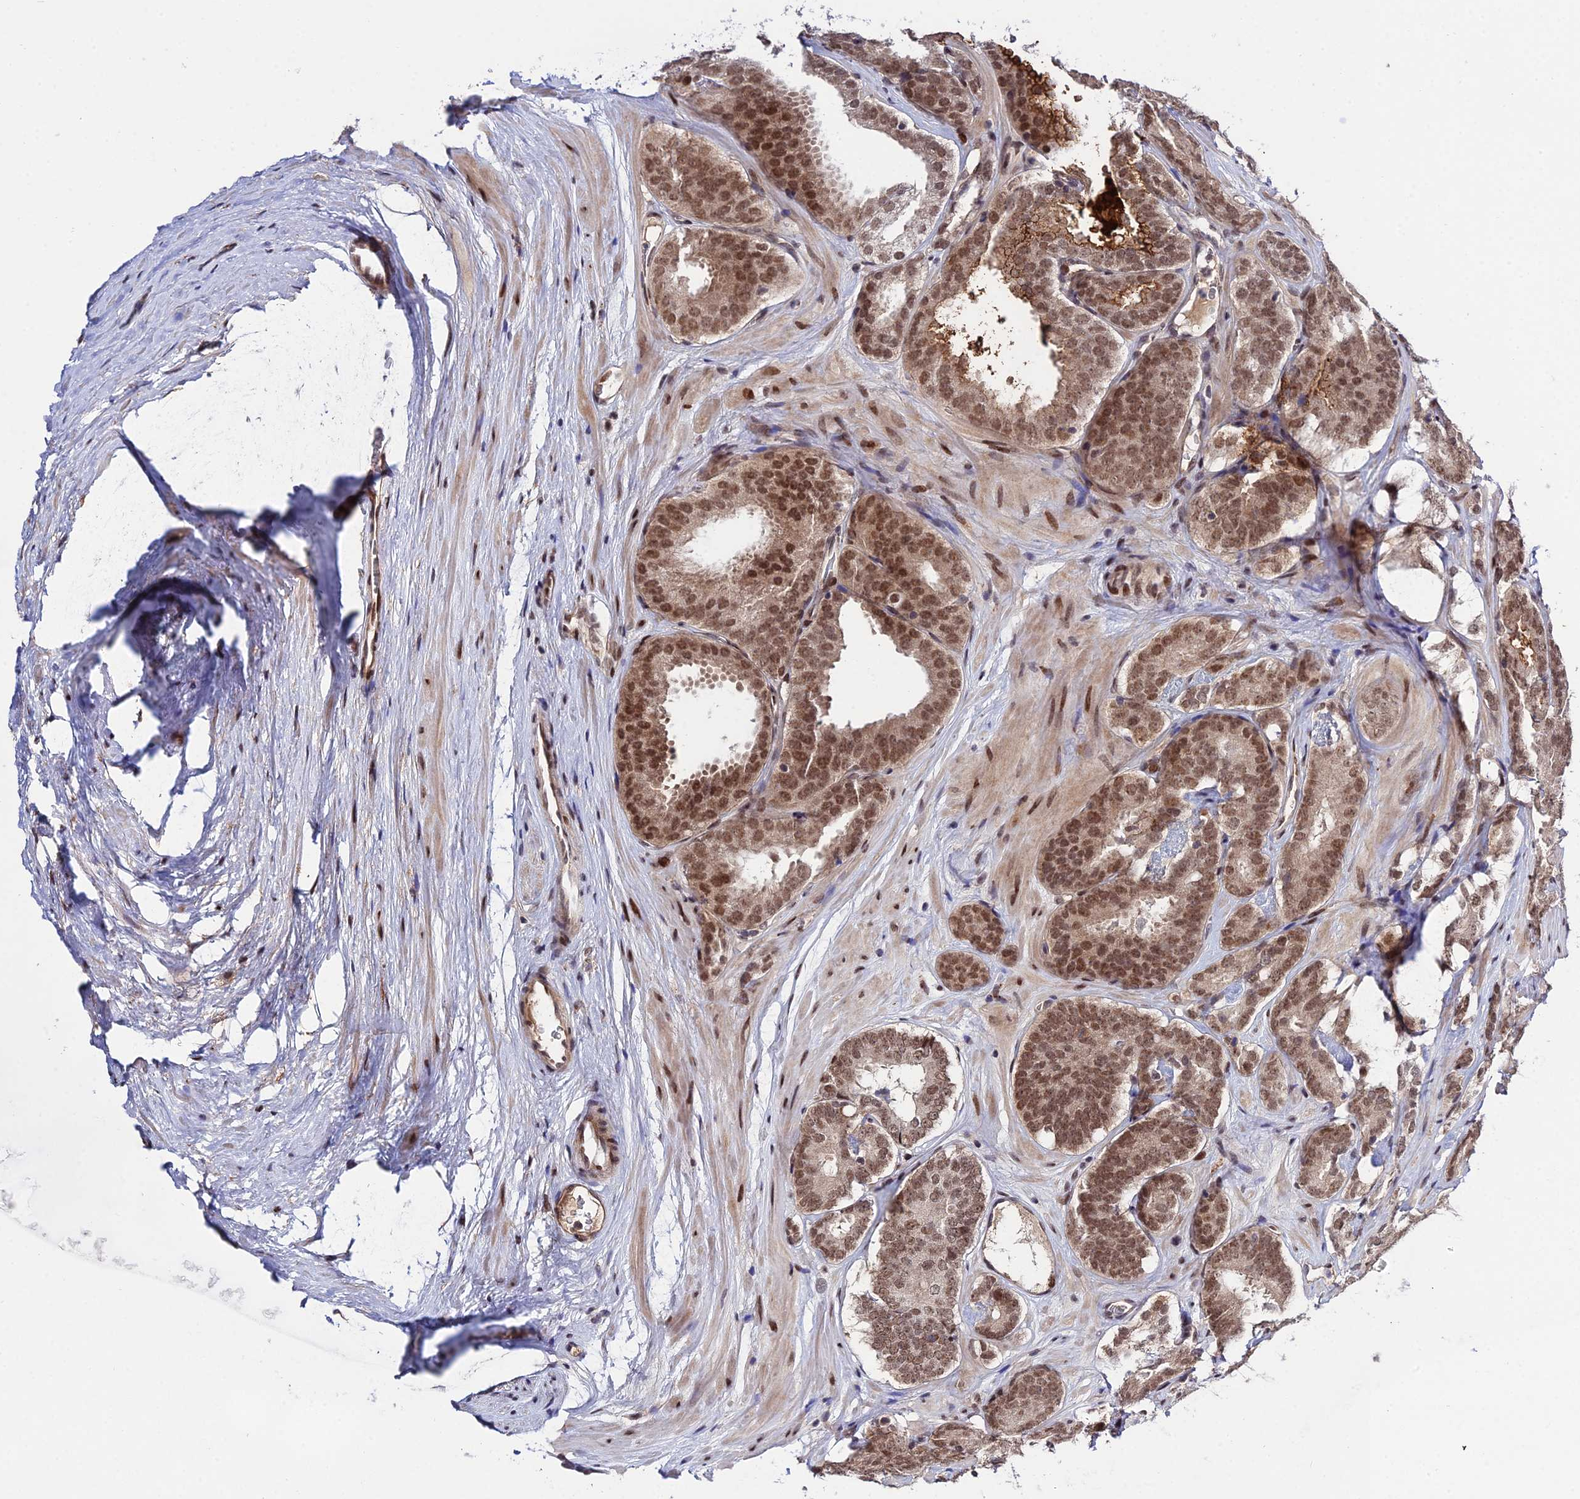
{"staining": {"intensity": "moderate", "quantity": ">75%", "location": "nuclear"}, "tissue": "prostate cancer", "cell_type": "Tumor cells", "image_type": "cancer", "snomed": [{"axis": "morphology", "description": "Adenocarcinoma, High grade"}, {"axis": "topography", "description": "Prostate"}], "caption": "Immunohistochemistry micrograph of neoplastic tissue: prostate cancer (adenocarcinoma (high-grade)) stained using IHC displays medium levels of moderate protein expression localized specifically in the nuclear of tumor cells, appearing as a nuclear brown color.", "gene": "SYT15", "patient": {"sex": "male", "age": 63}}